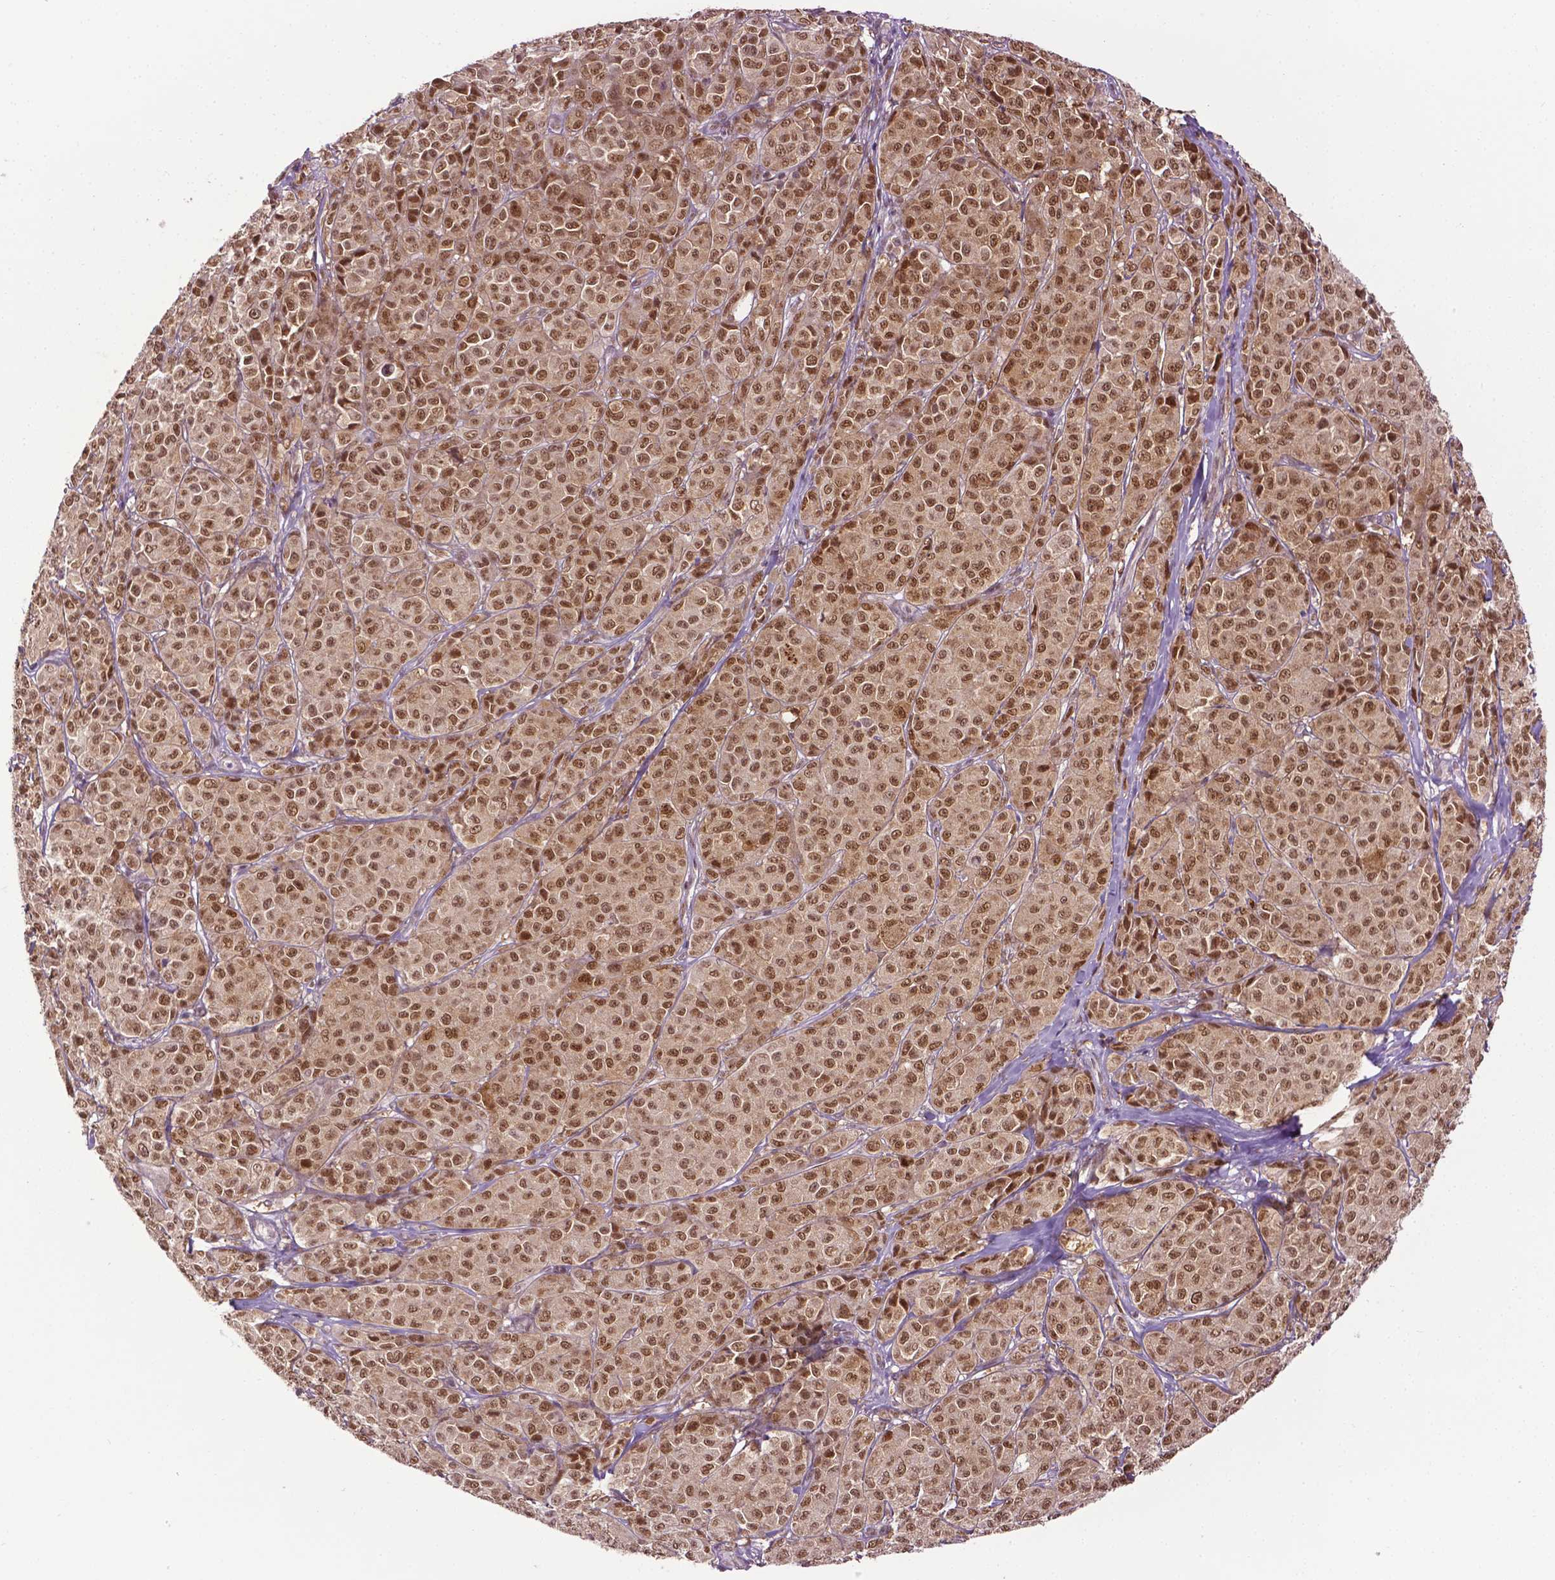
{"staining": {"intensity": "moderate", "quantity": ">75%", "location": "nuclear"}, "tissue": "melanoma", "cell_type": "Tumor cells", "image_type": "cancer", "snomed": [{"axis": "morphology", "description": "Malignant melanoma, NOS"}, {"axis": "topography", "description": "Skin"}], "caption": "Tumor cells display medium levels of moderate nuclear staining in approximately >75% of cells in human melanoma. The staining is performed using DAB (3,3'-diaminobenzidine) brown chromogen to label protein expression. The nuclei are counter-stained blue using hematoxylin.", "gene": "UBQLN4", "patient": {"sex": "male", "age": 89}}